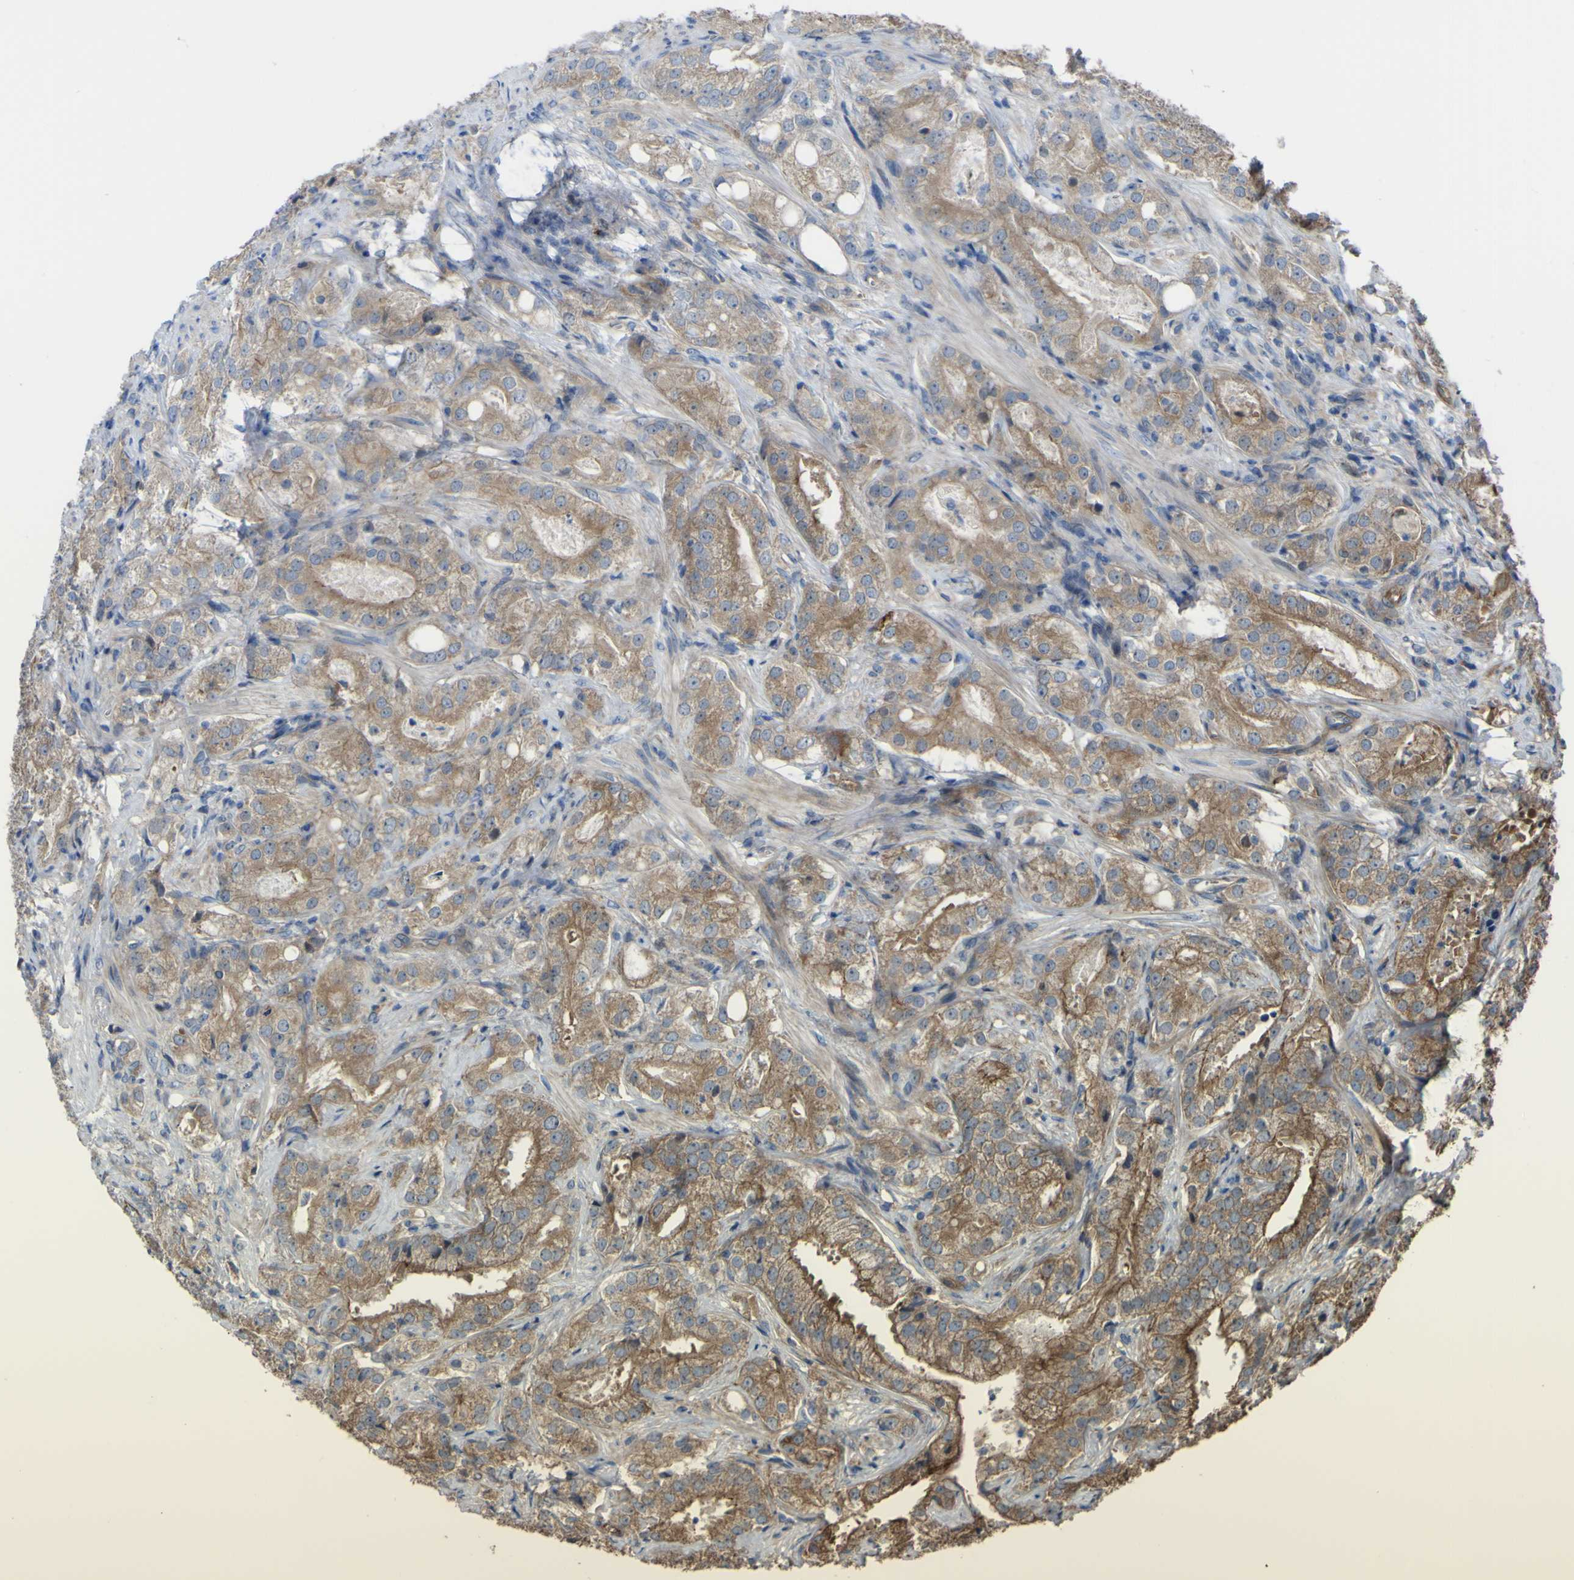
{"staining": {"intensity": "moderate", "quantity": "25%-75%", "location": "cytoplasmic/membranous"}, "tissue": "prostate cancer", "cell_type": "Tumor cells", "image_type": "cancer", "snomed": [{"axis": "morphology", "description": "Adenocarcinoma, High grade"}, {"axis": "topography", "description": "Prostate"}], "caption": "A photomicrograph of prostate cancer (high-grade adenocarcinoma) stained for a protein exhibits moderate cytoplasmic/membranous brown staining in tumor cells.", "gene": "FBXO30", "patient": {"sex": "male", "age": 64}}